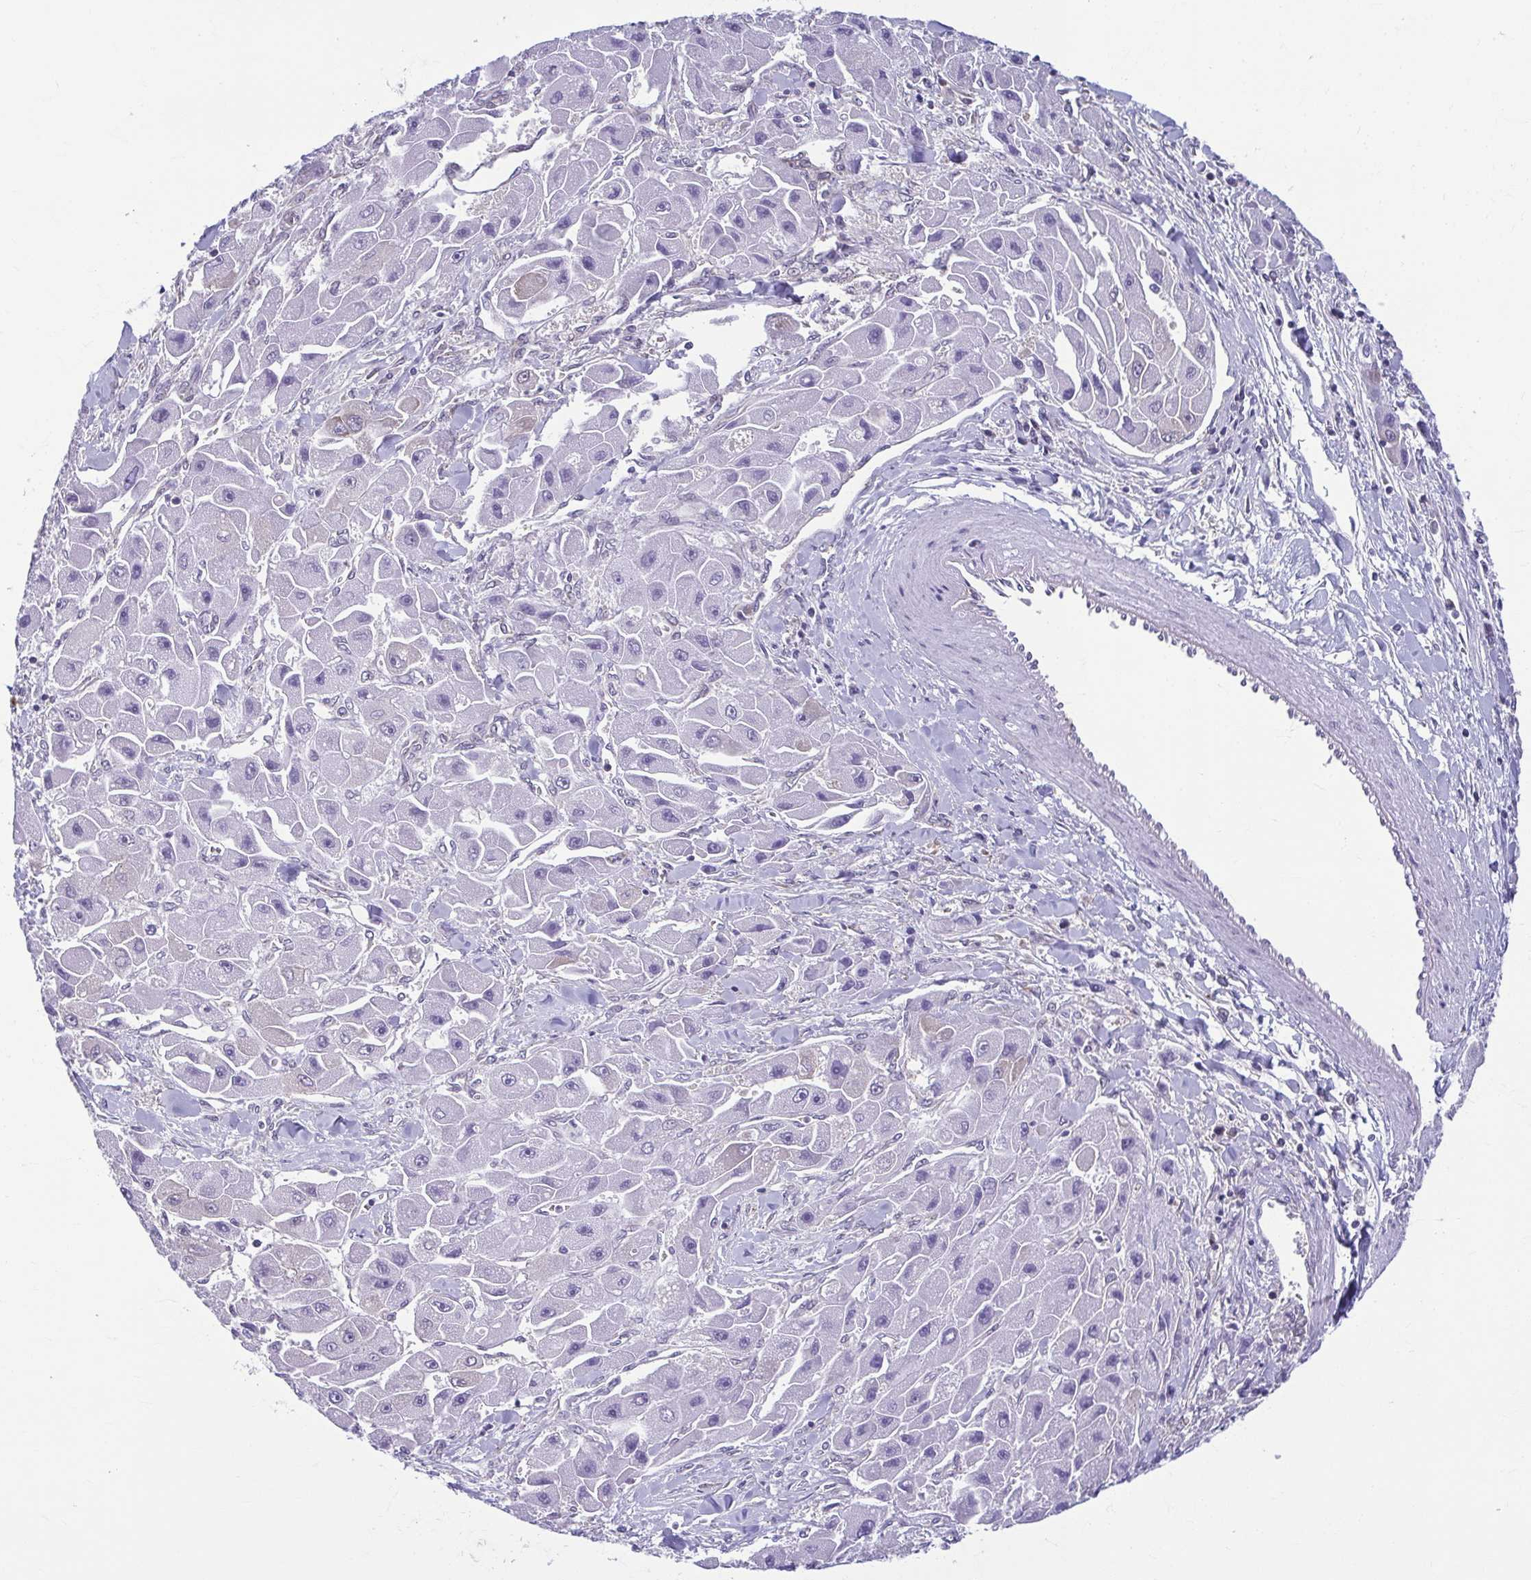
{"staining": {"intensity": "negative", "quantity": "none", "location": "none"}, "tissue": "liver cancer", "cell_type": "Tumor cells", "image_type": "cancer", "snomed": [{"axis": "morphology", "description": "Carcinoma, Hepatocellular, NOS"}, {"axis": "topography", "description": "Liver"}], "caption": "Protein analysis of hepatocellular carcinoma (liver) demonstrates no significant positivity in tumor cells. (DAB (3,3'-diaminobenzidine) IHC with hematoxylin counter stain).", "gene": "TMEM108", "patient": {"sex": "male", "age": 24}}